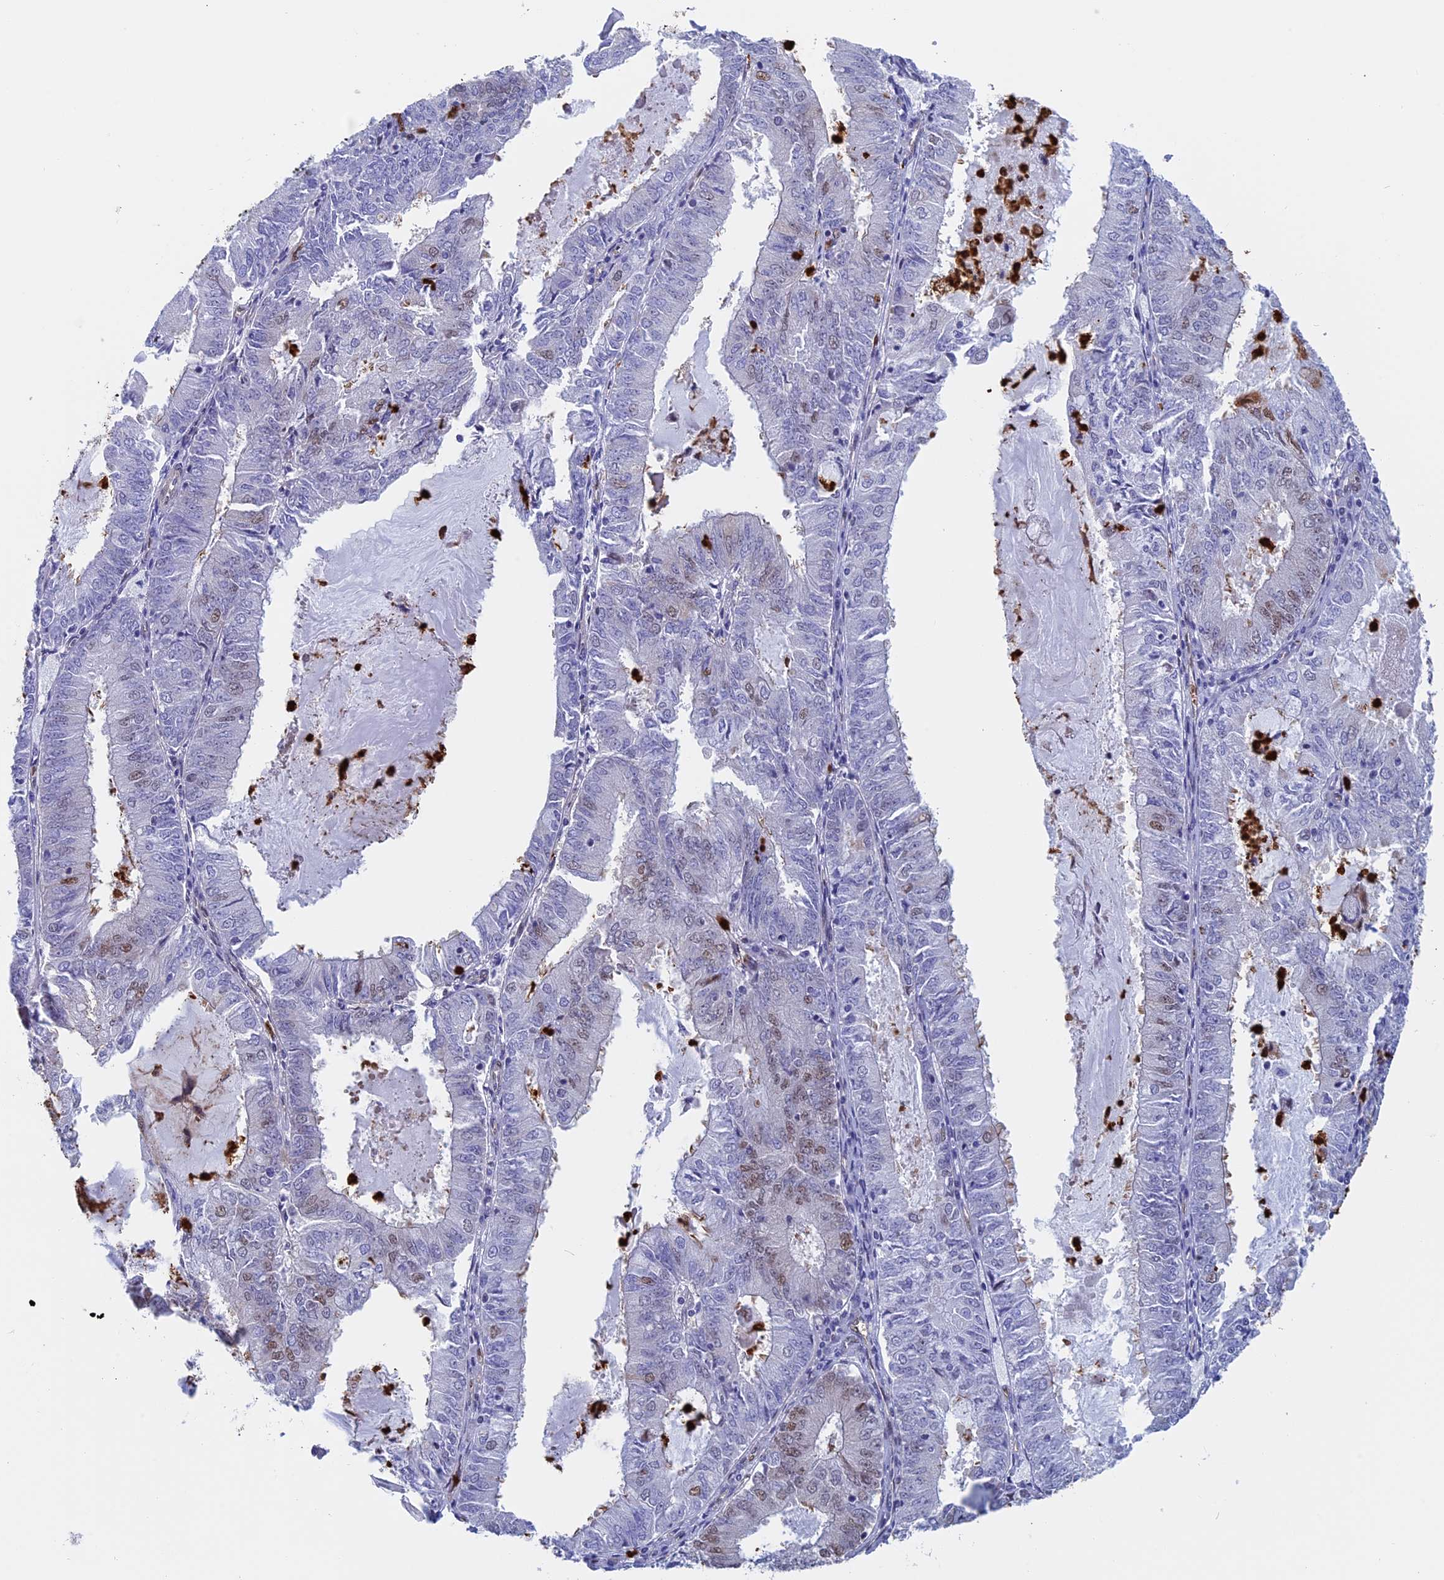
{"staining": {"intensity": "weak", "quantity": "<25%", "location": "nuclear"}, "tissue": "endometrial cancer", "cell_type": "Tumor cells", "image_type": "cancer", "snomed": [{"axis": "morphology", "description": "Adenocarcinoma, NOS"}, {"axis": "topography", "description": "Endometrium"}], "caption": "This is a micrograph of immunohistochemistry staining of endometrial cancer, which shows no positivity in tumor cells. (Brightfield microscopy of DAB IHC at high magnification).", "gene": "SLC26A1", "patient": {"sex": "female", "age": 57}}